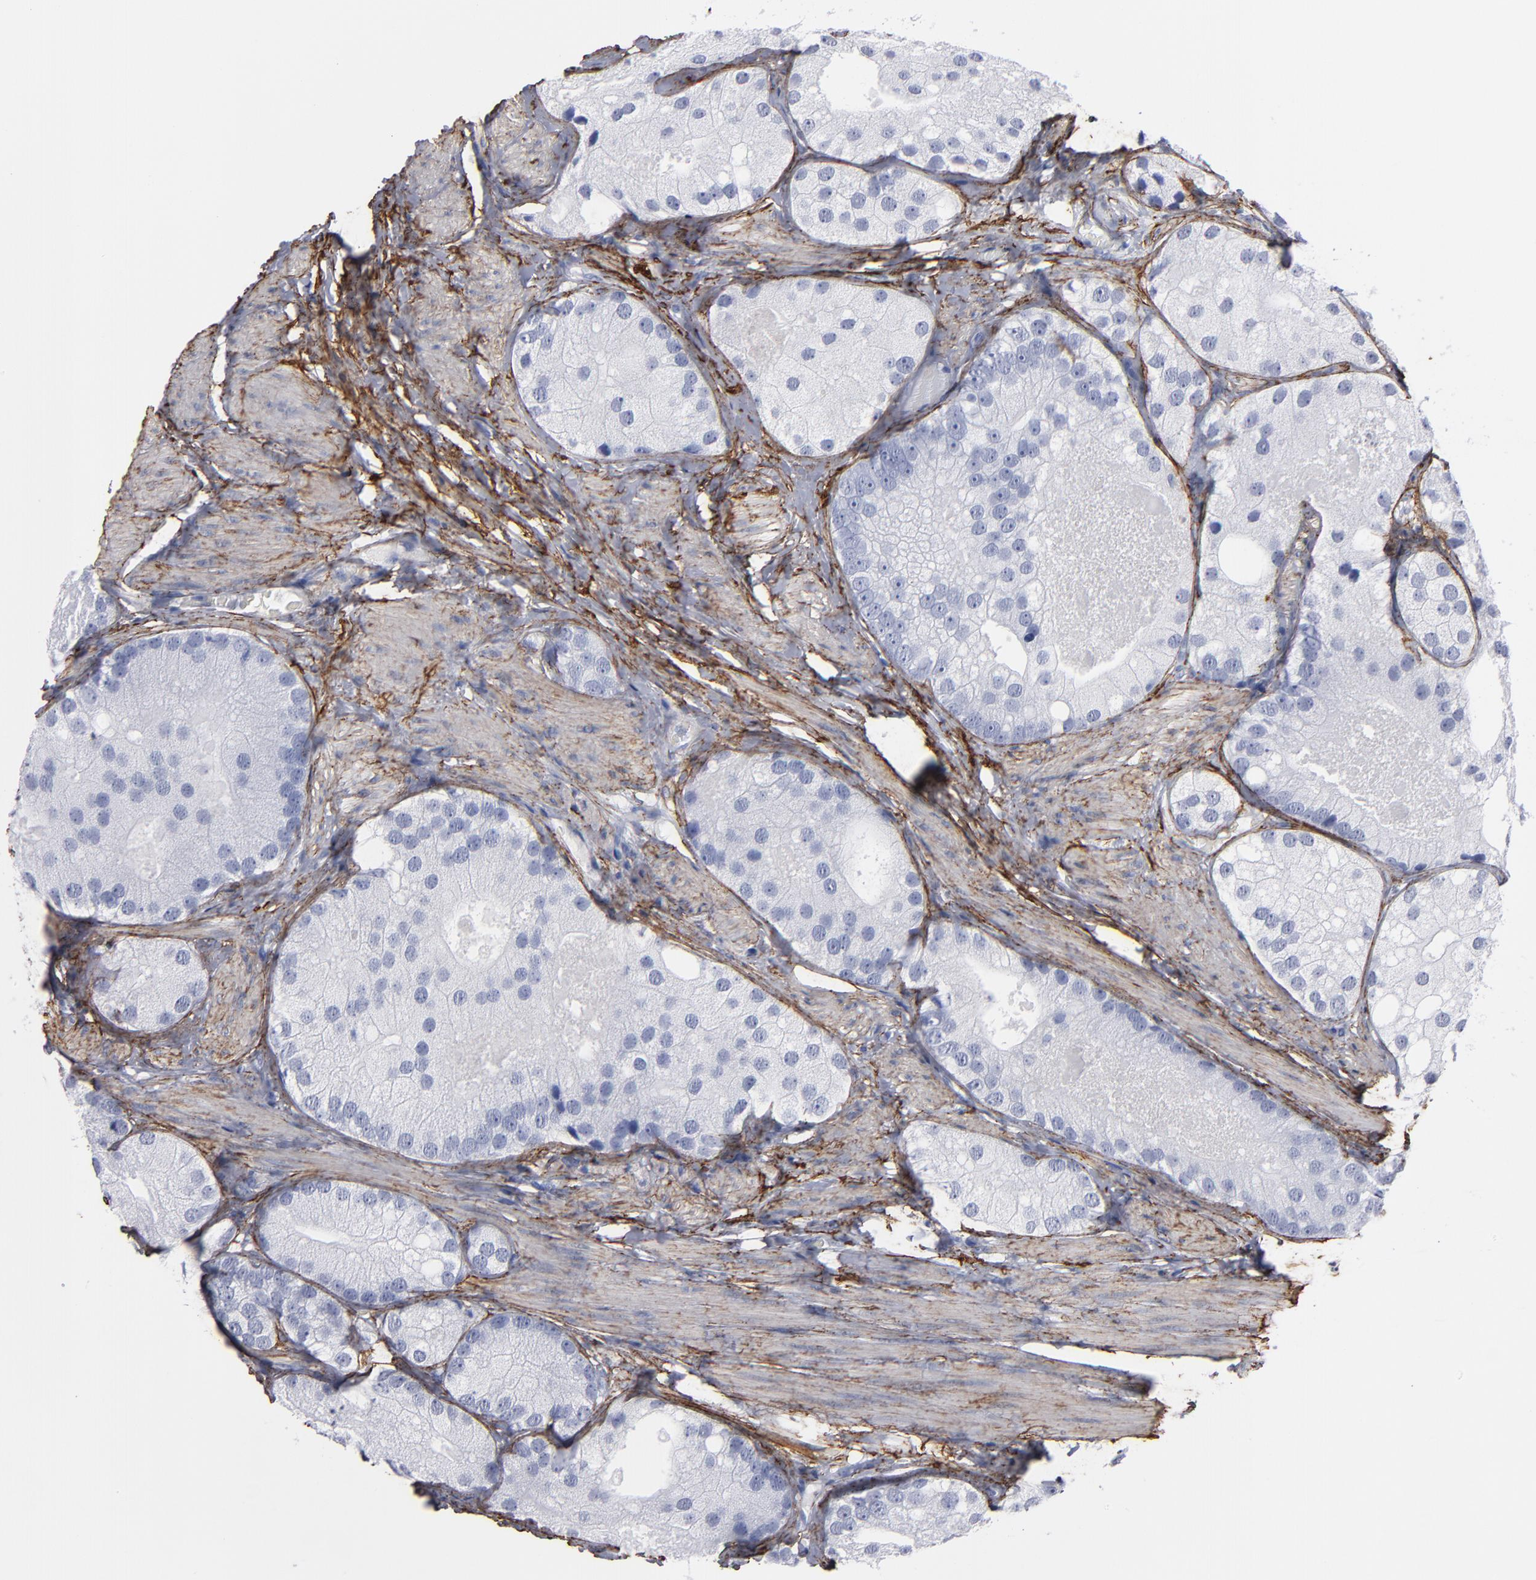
{"staining": {"intensity": "negative", "quantity": "none", "location": "none"}, "tissue": "prostate cancer", "cell_type": "Tumor cells", "image_type": "cancer", "snomed": [{"axis": "morphology", "description": "Adenocarcinoma, Low grade"}, {"axis": "topography", "description": "Prostate"}], "caption": "Immunohistochemistry of low-grade adenocarcinoma (prostate) demonstrates no expression in tumor cells.", "gene": "EMILIN1", "patient": {"sex": "male", "age": 69}}